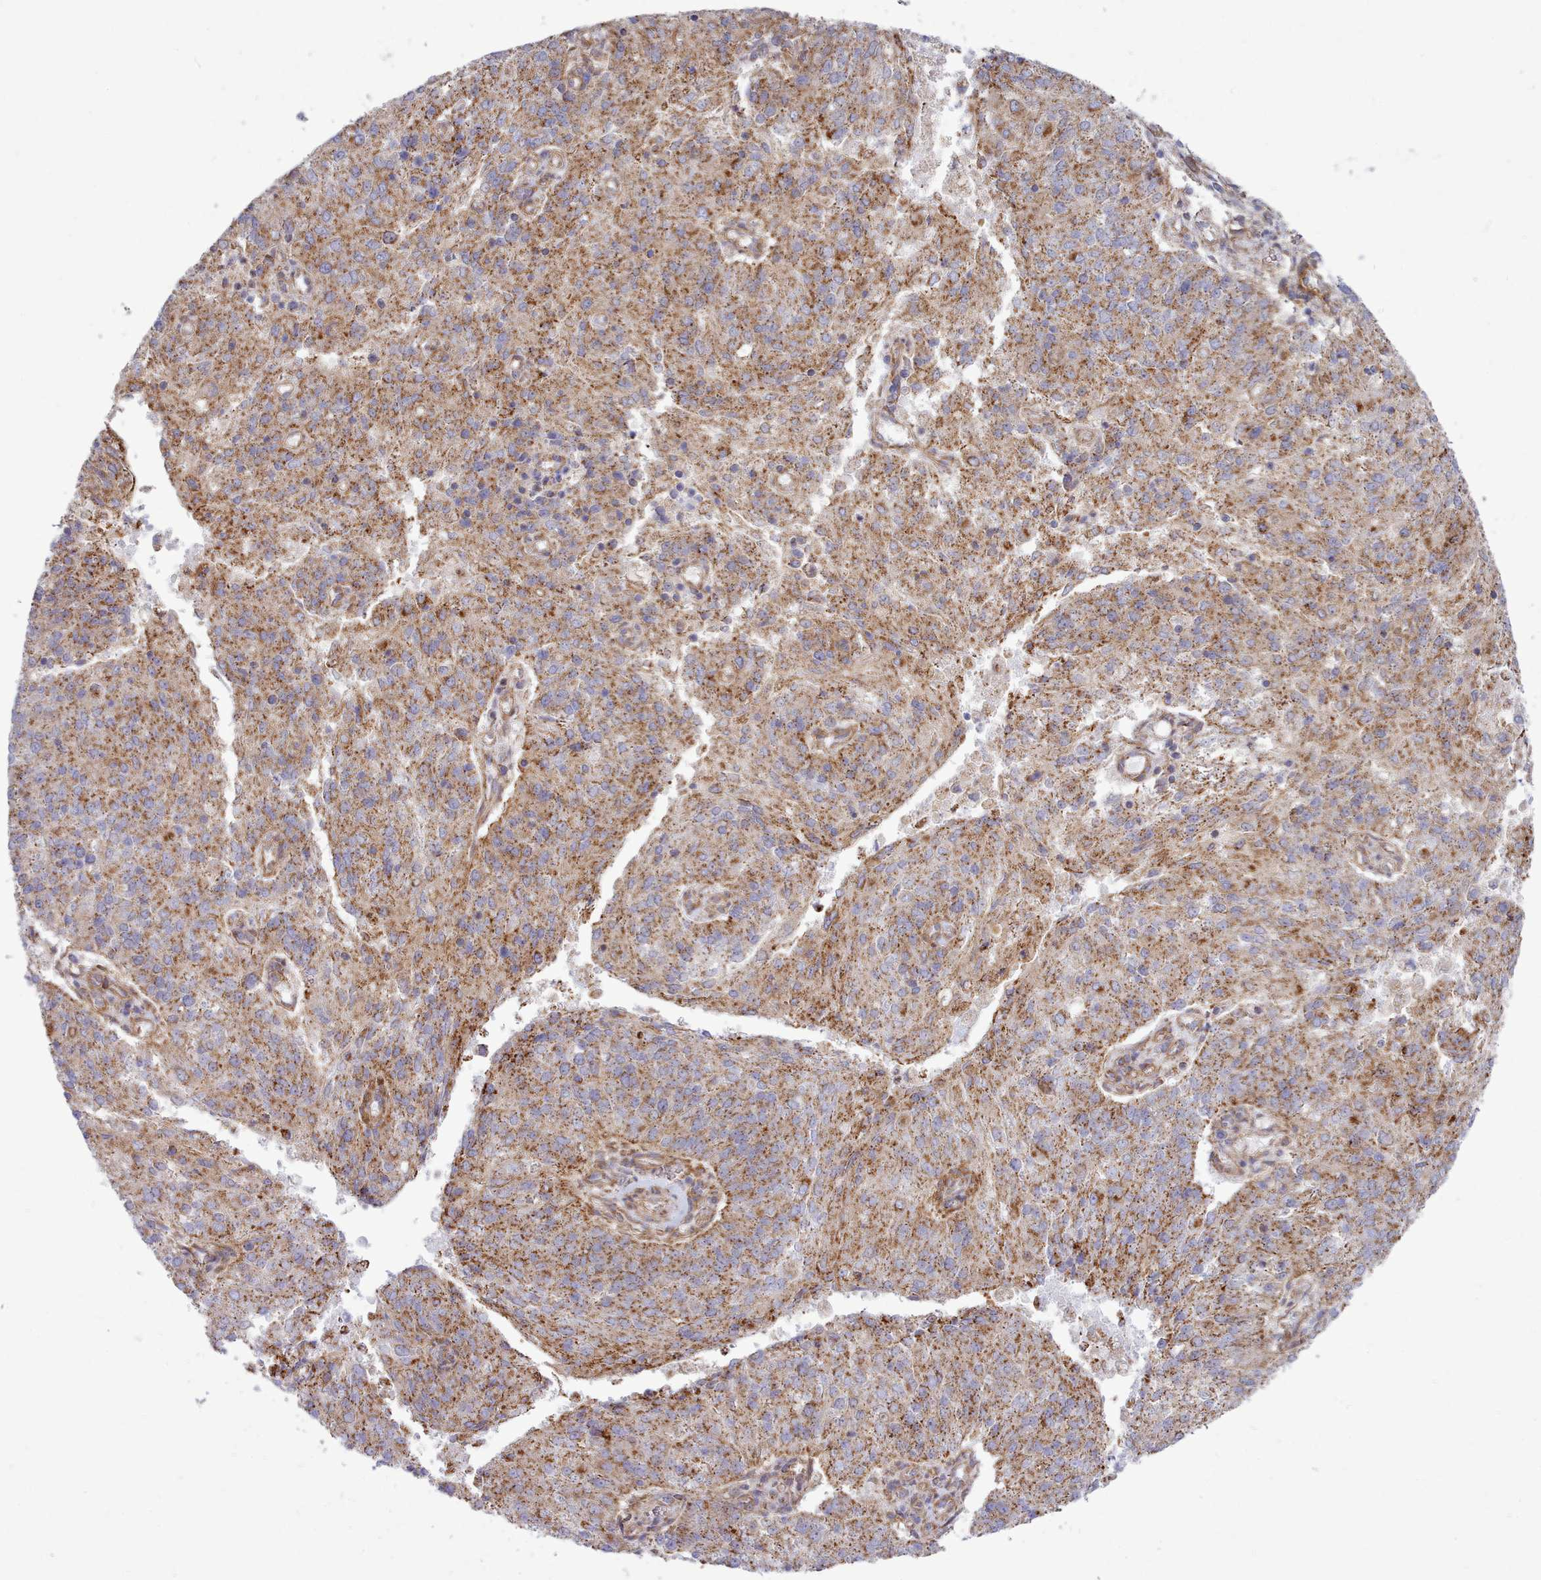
{"staining": {"intensity": "strong", "quantity": "25%-75%", "location": "cytoplasmic/membranous"}, "tissue": "endometrial cancer", "cell_type": "Tumor cells", "image_type": "cancer", "snomed": [{"axis": "morphology", "description": "Adenocarcinoma, NOS"}, {"axis": "topography", "description": "Endometrium"}], "caption": "Immunohistochemical staining of human endometrial cancer shows high levels of strong cytoplasmic/membranous protein staining in approximately 25%-75% of tumor cells. Immunohistochemistry (ihc) stains the protein of interest in brown and the nuclei are stained blue.", "gene": "MRPL21", "patient": {"sex": "female", "age": 82}}